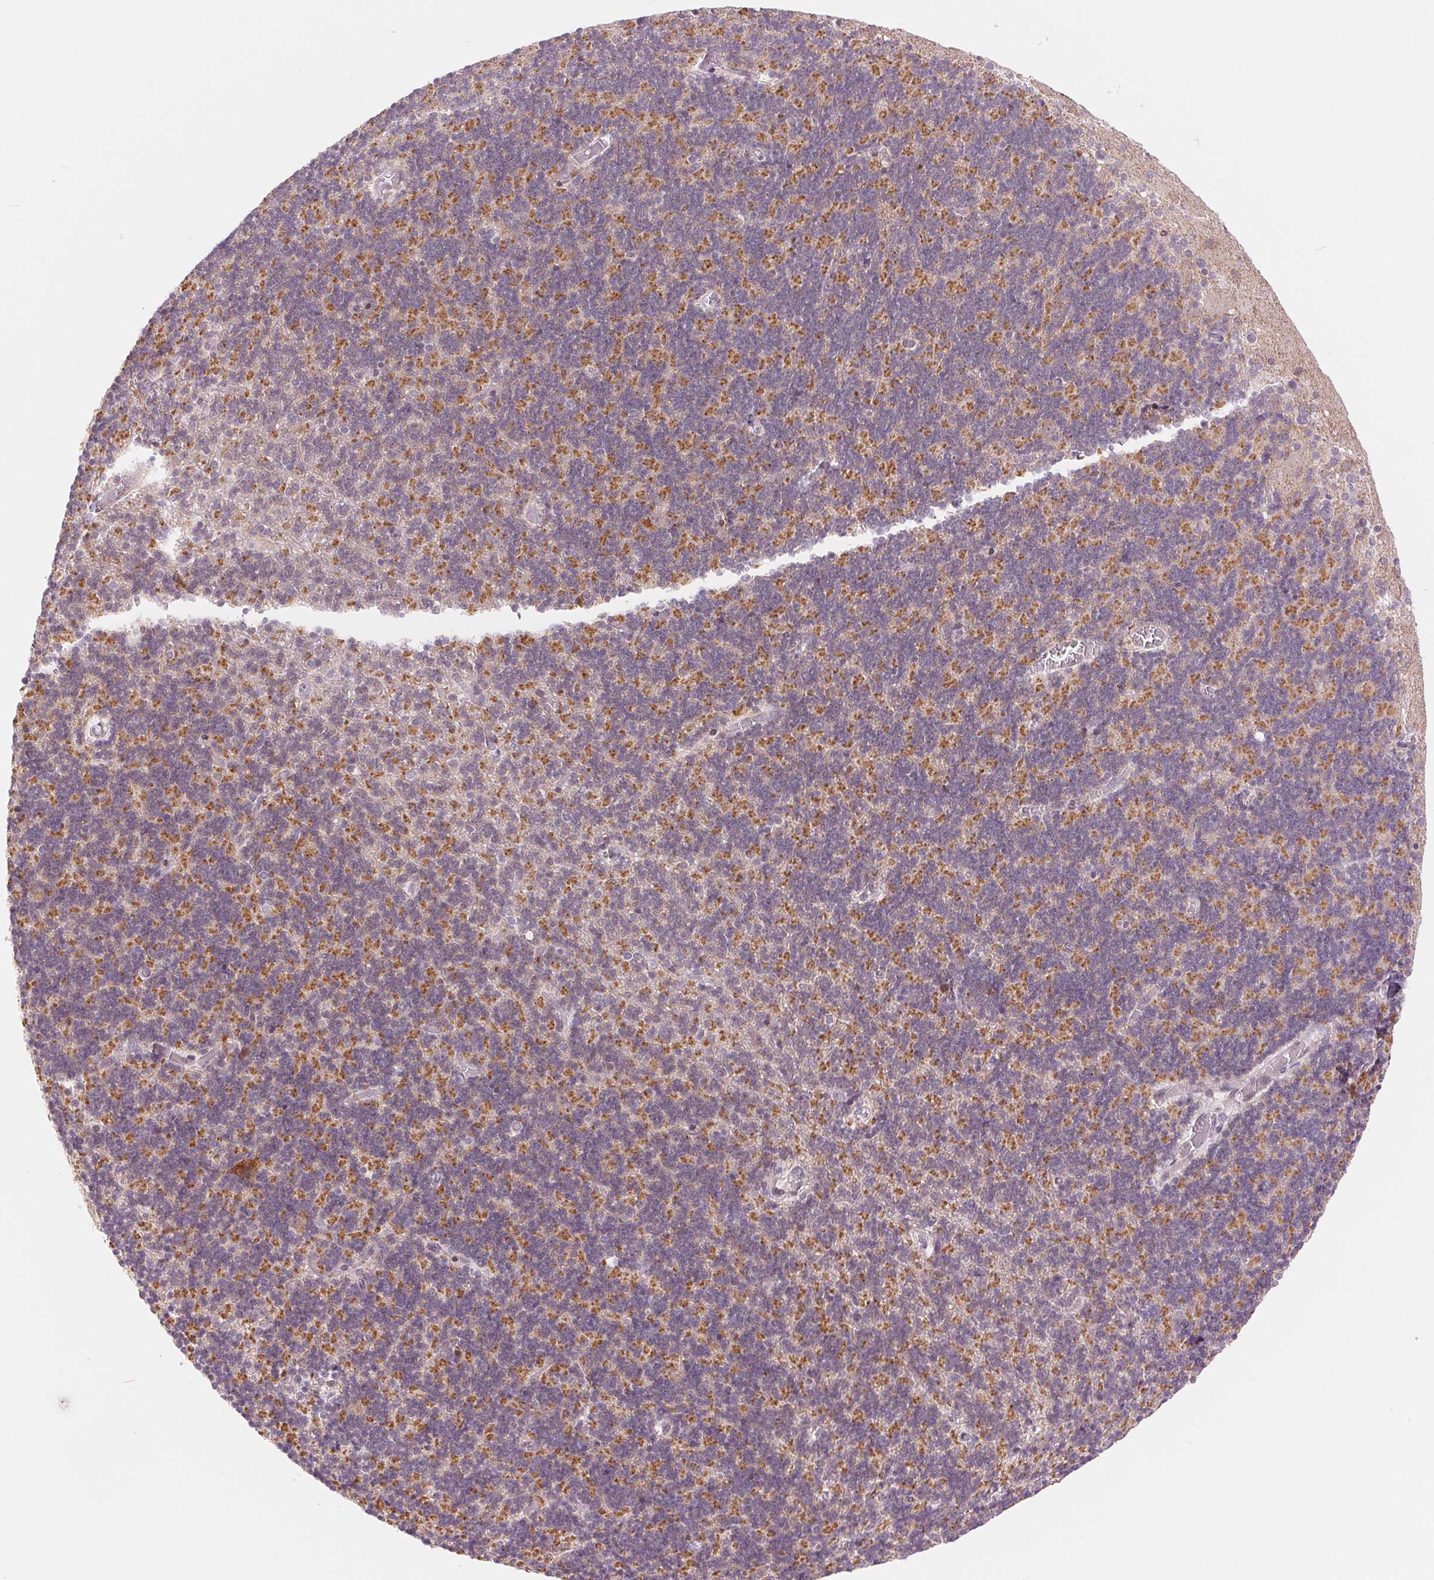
{"staining": {"intensity": "moderate", "quantity": "25%-75%", "location": "cytoplasmic/membranous"}, "tissue": "cerebellum", "cell_type": "Cells in granular layer", "image_type": "normal", "snomed": [{"axis": "morphology", "description": "Normal tissue, NOS"}, {"axis": "topography", "description": "Cerebellum"}], "caption": "Brown immunohistochemical staining in normal cerebellum shows moderate cytoplasmic/membranous expression in approximately 25%-75% of cells in granular layer.", "gene": "ARHGAP32", "patient": {"sex": "male", "age": 70}}